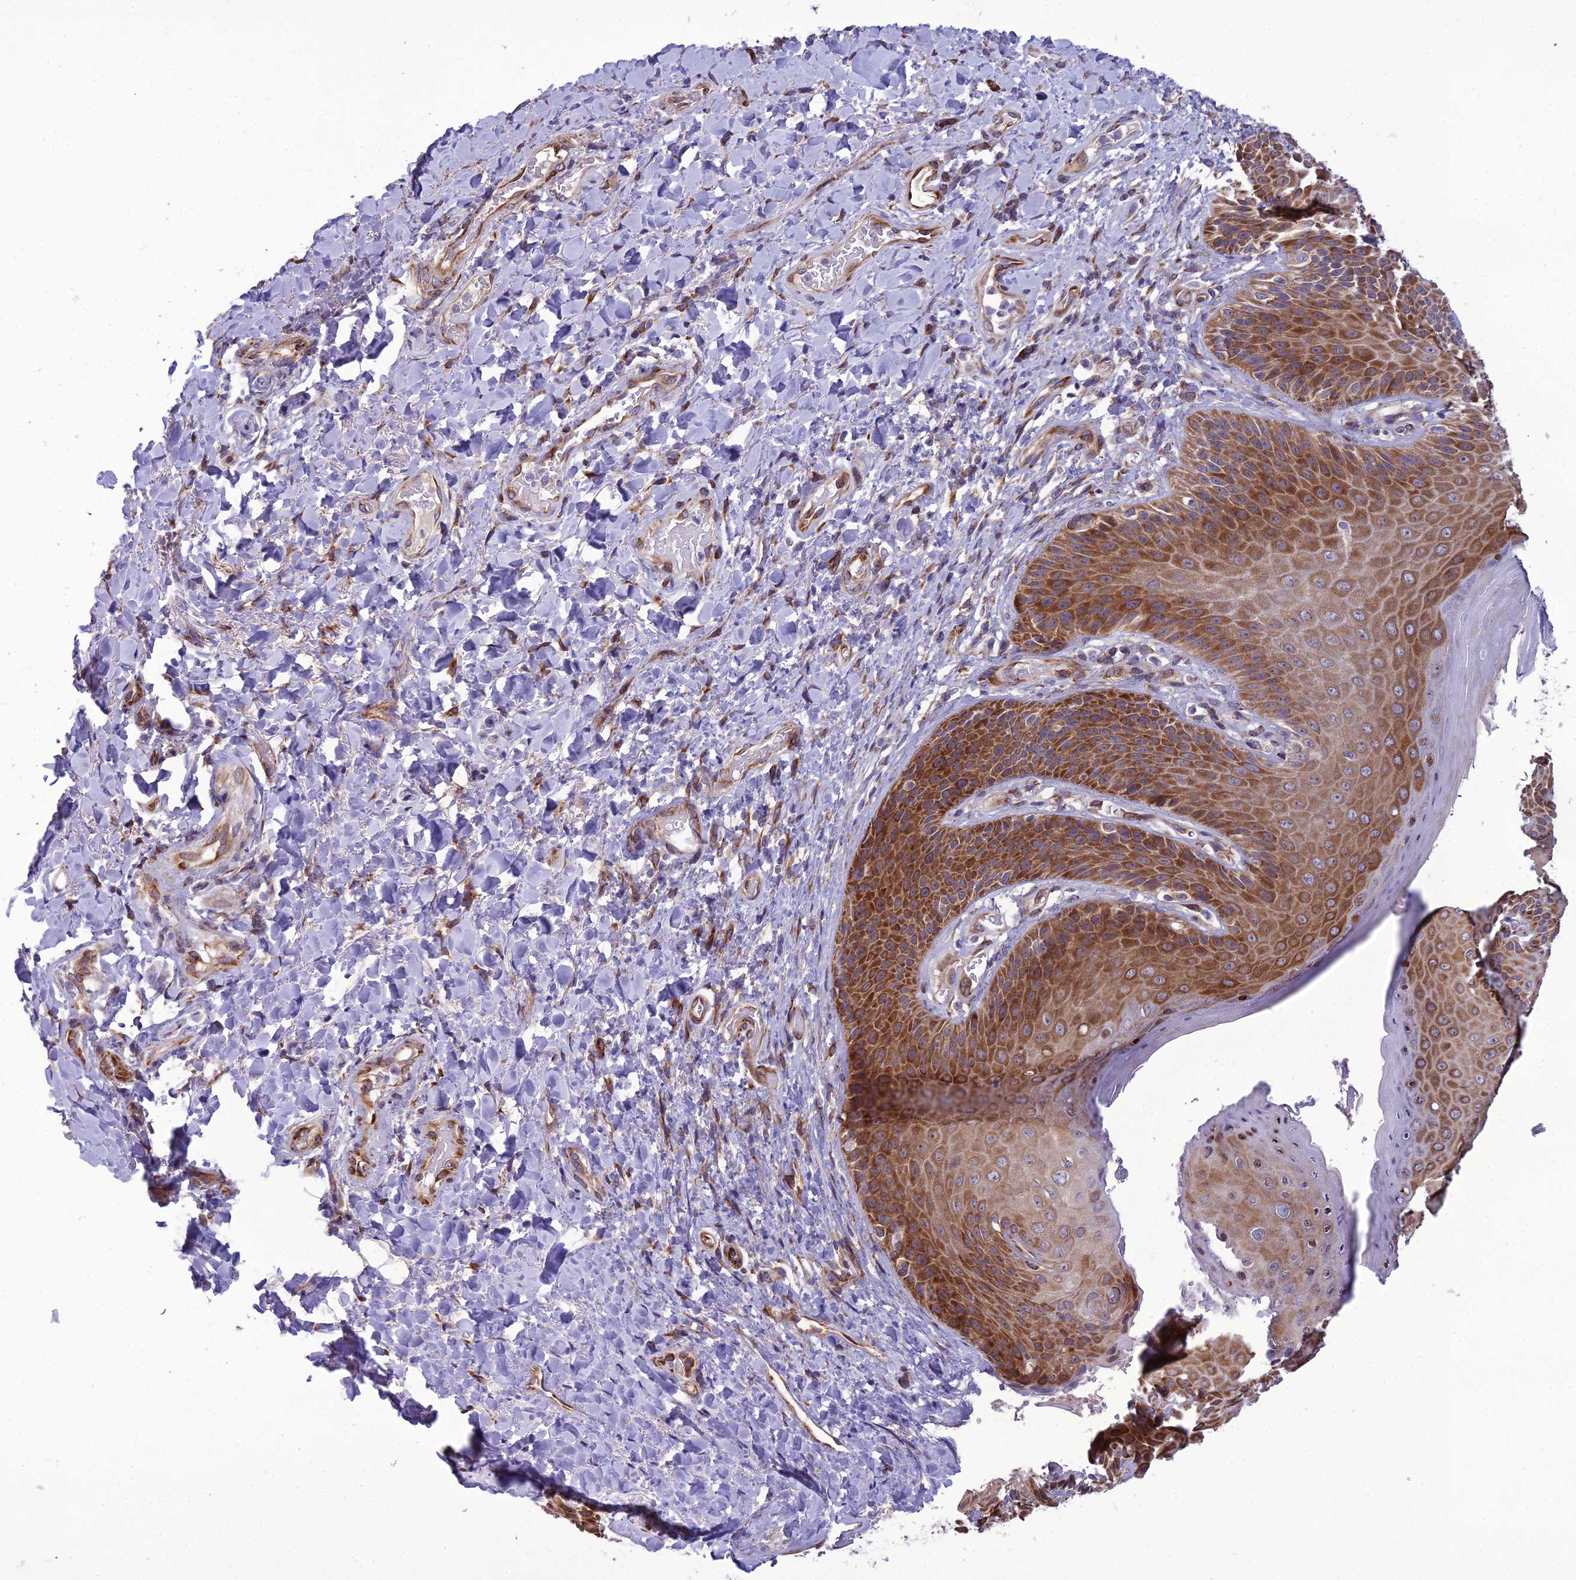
{"staining": {"intensity": "strong", "quantity": ">75%", "location": "cytoplasmic/membranous"}, "tissue": "skin", "cell_type": "Epidermal cells", "image_type": "normal", "snomed": [{"axis": "morphology", "description": "Normal tissue, NOS"}, {"axis": "topography", "description": "Anal"}], "caption": "Skin stained for a protein (brown) displays strong cytoplasmic/membranous positive staining in about >75% of epidermal cells.", "gene": "NODAL", "patient": {"sex": "female", "age": 89}}